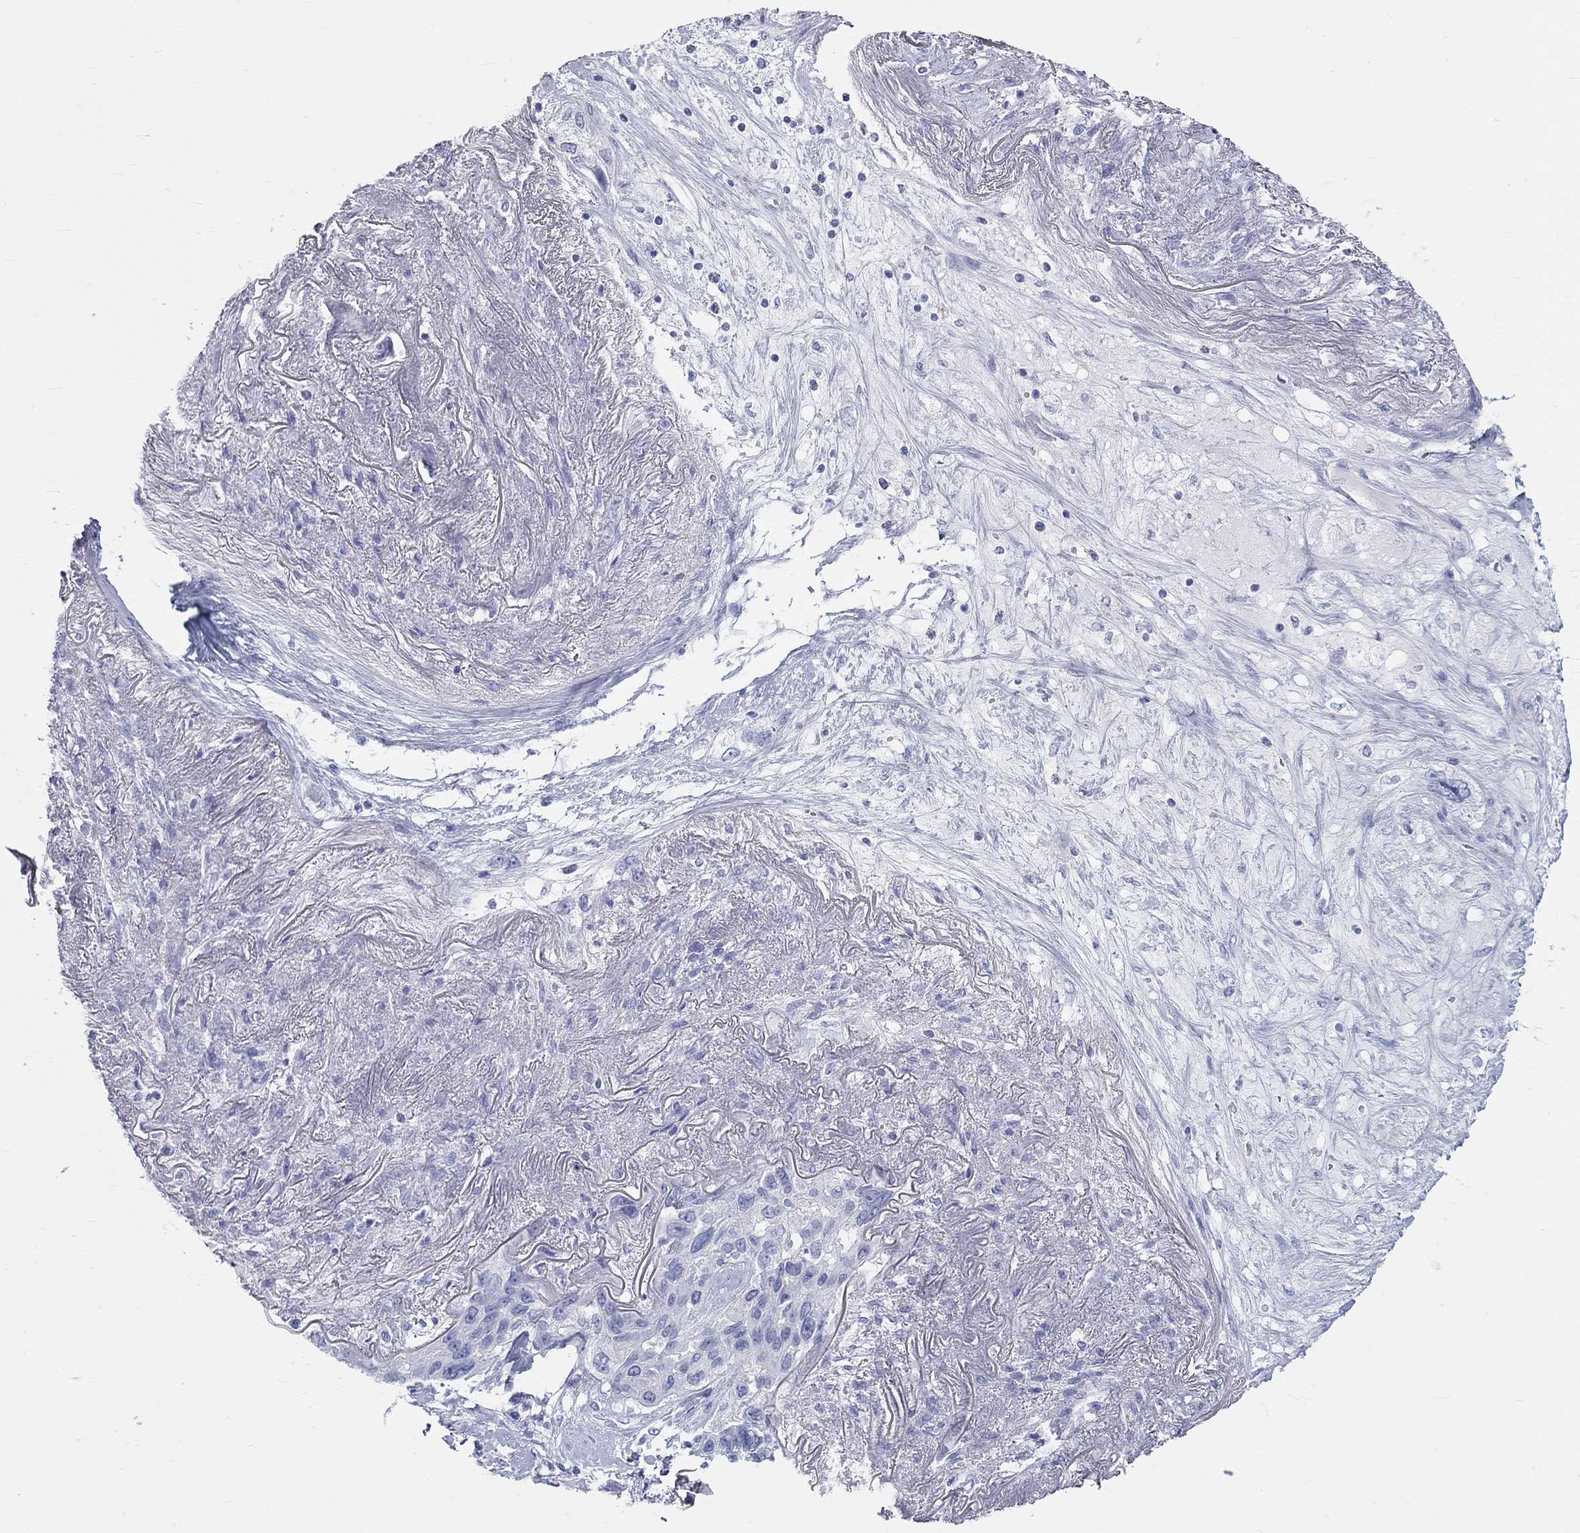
{"staining": {"intensity": "negative", "quantity": "none", "location": "none"}, "tissue": "lung cancer", "cell_type": "Tumor cells", "image_type": "cancer", "snomed": [{"axis": "morphology", "description": "Squamous cell carcinoma, NOS"}, {"axis": "topography", "description": "Lung"}], "caption": "A high-resolution micrograph shows IHC staining of lung cancer (squamous cell carcinoma), which demonstrates no significant positivity in tumor cells.", "gene": "SPATA9", "patient": {"sex": "female", "age": 70}}